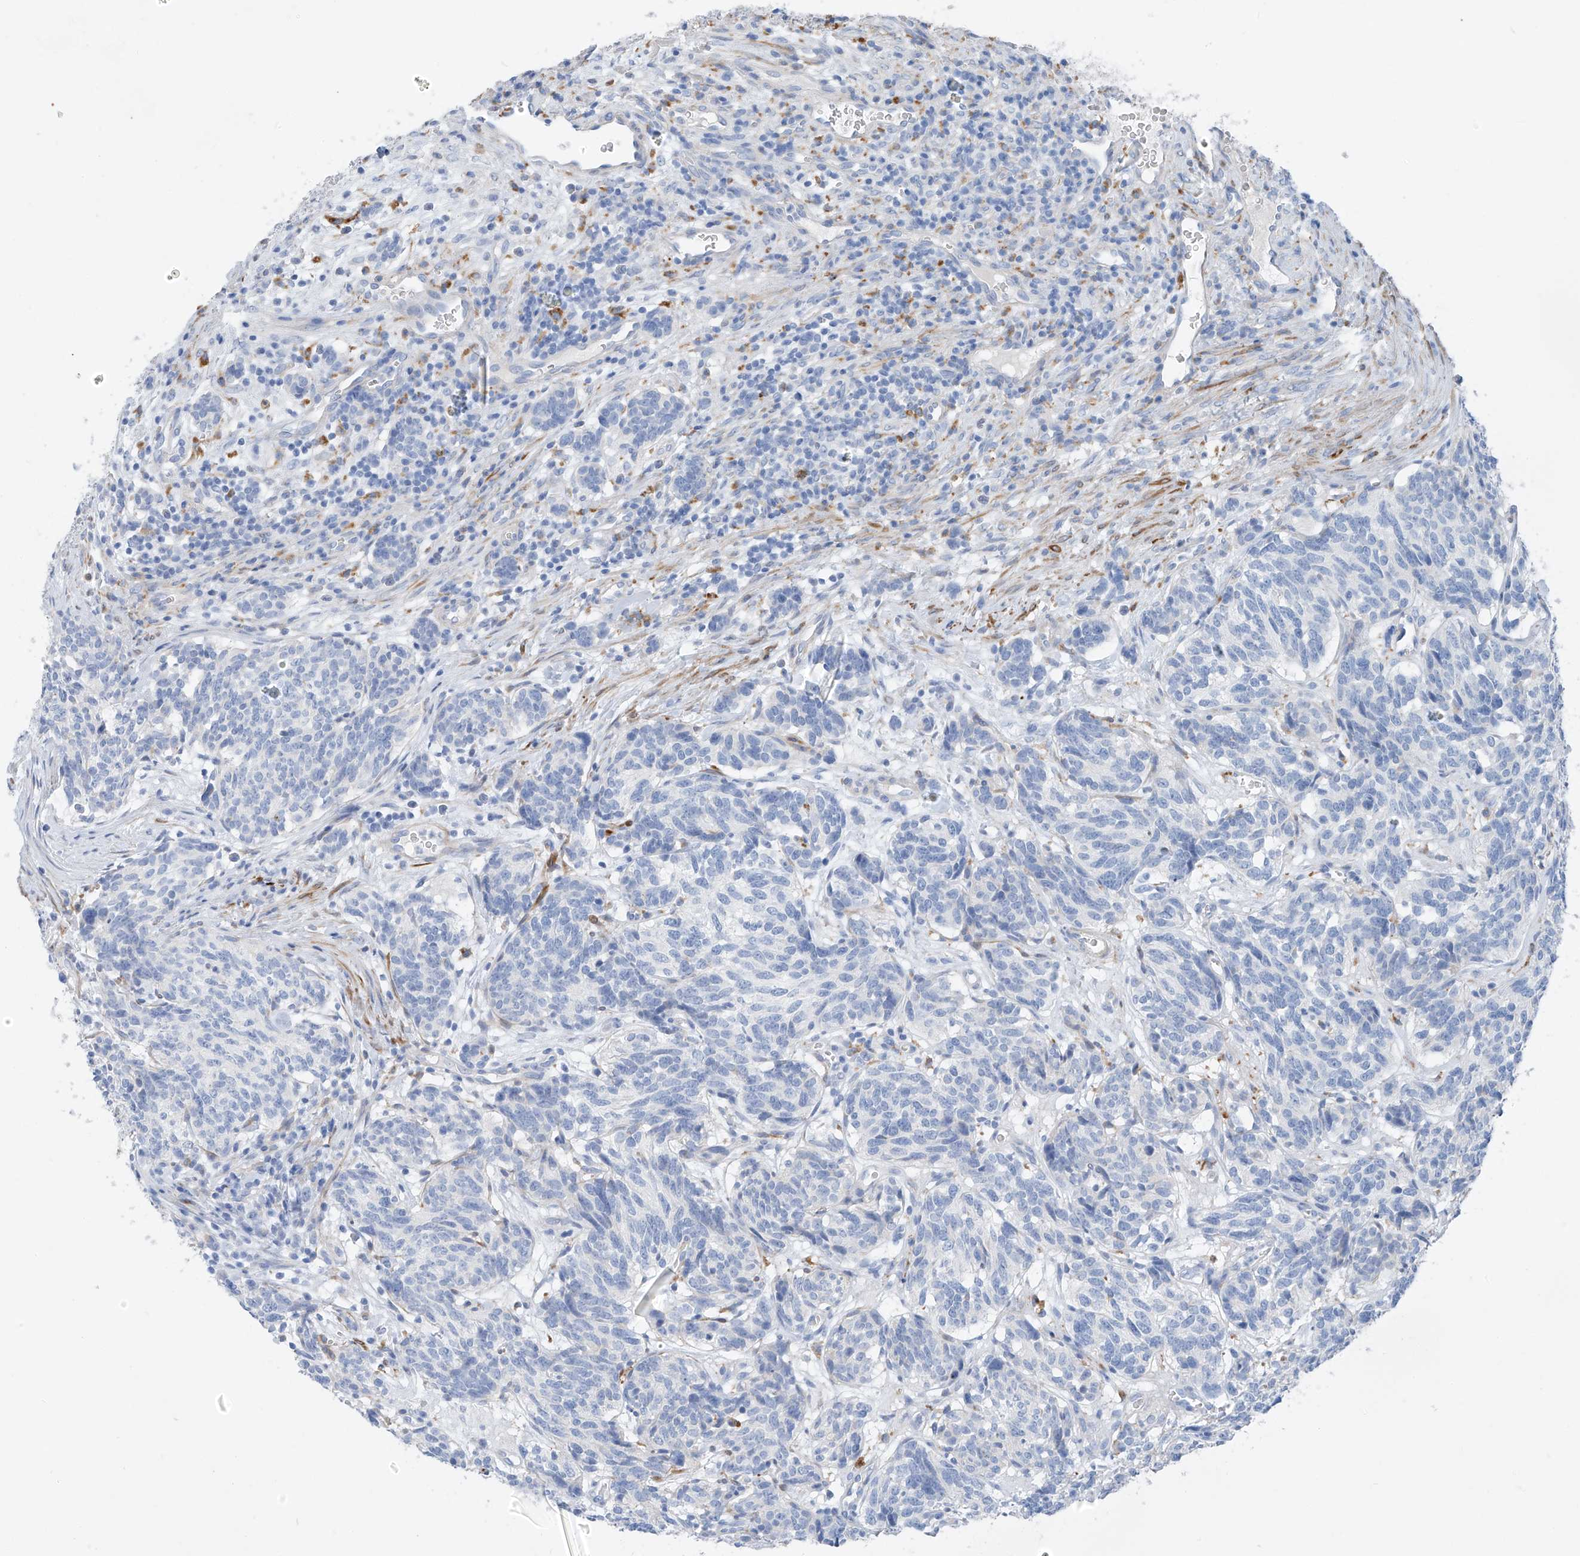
{"staining": {"intensity": "negative", "quantity": "none", "location": "none"}, "tissue": "carcinoid", "cell_type": "Tumor cells", "image_type": "cancer", "snomed": [{"axis": "morphology", "description": "Carcinoid, malignant, NOS"}, {"axis": "topography", "description": "Lung"}], "caption": "Carcinoid stained for a protein using immunohistochemistry (IHC) shows no positivity tumor cells.", "gene": "GLMP", "patient": {"sex": "female", "age": 46}}